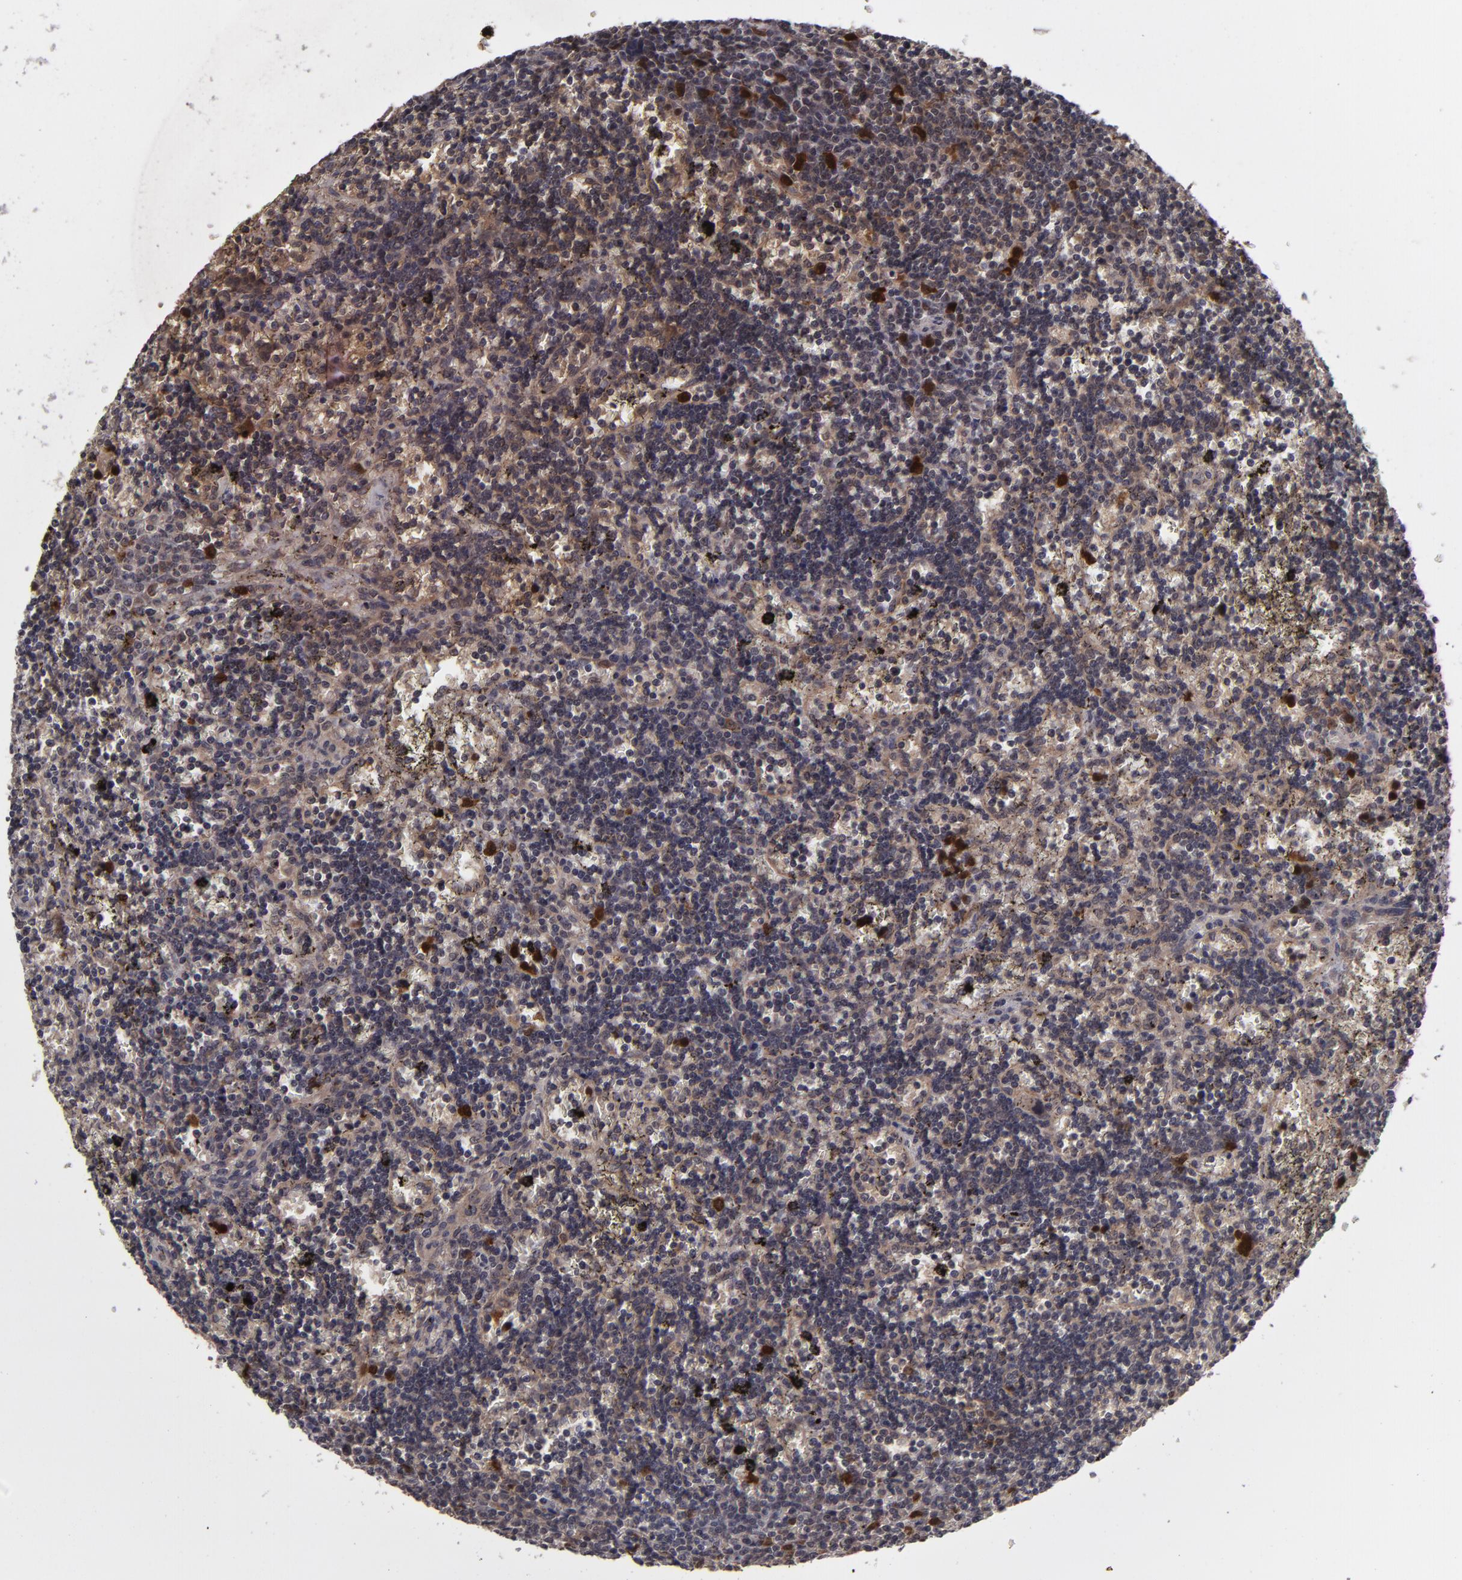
{"staining": {"intensity": "moderate", "quantity": ">75%", "location": "cytoplasmic/membranous,nuclear"}, "tissue": "lymphoma", "cell_type": "Tumor cells", "image_type": "cancer", "snomed": [{"axis": "morphology", "description": "Malignant lymphoma, non-Hodgkin's type, Low grade"}, {"axis": "topography", "description": "Spleen"}], "caption": "Protein expression analysis of lymphoma shows moderate cytoplasmic/membranous and nuclear staining in approximately >75% of tumor cells.", "gene": "TYMS", "patient": {"sex": "male", "age": 60}}